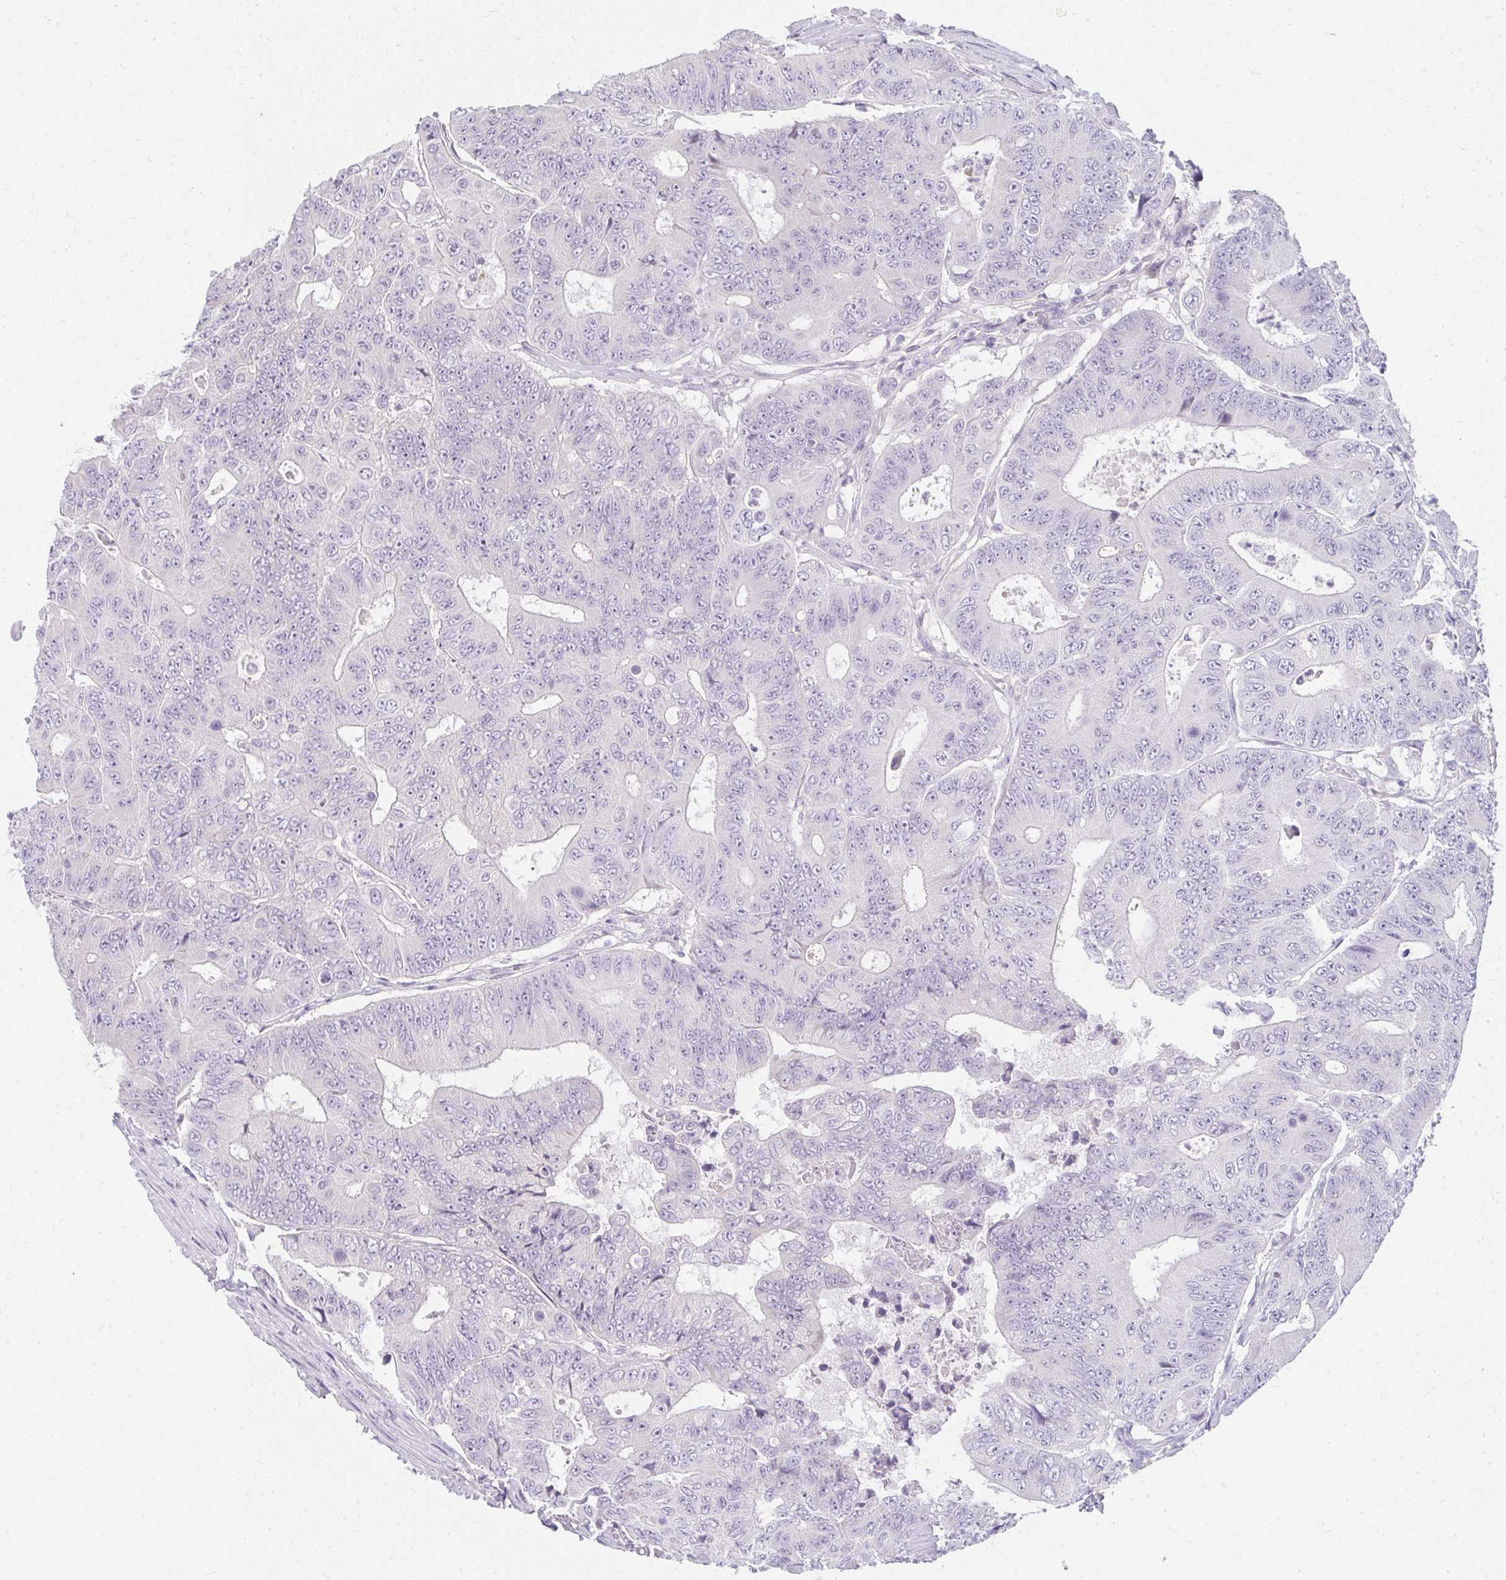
{"staining": {"intensity": "negative", "quantity": "none", "location": "none"}, "tissue": "colorectal cancer", "cell_type": "Tumor cells", "image_type": "cancer", "snomed": [{"axis": "morphology", "description": "Adenocarcinoma, NOS"}, {"axis": "topography", "description": "Colon"}], "caption": "Micrograph shows no protein staining in tumor cells of adenocarcinoma (colorectal) tissue.", "gene": "PPP1R3G", "patient": {"sex": "female", "age": 48}}